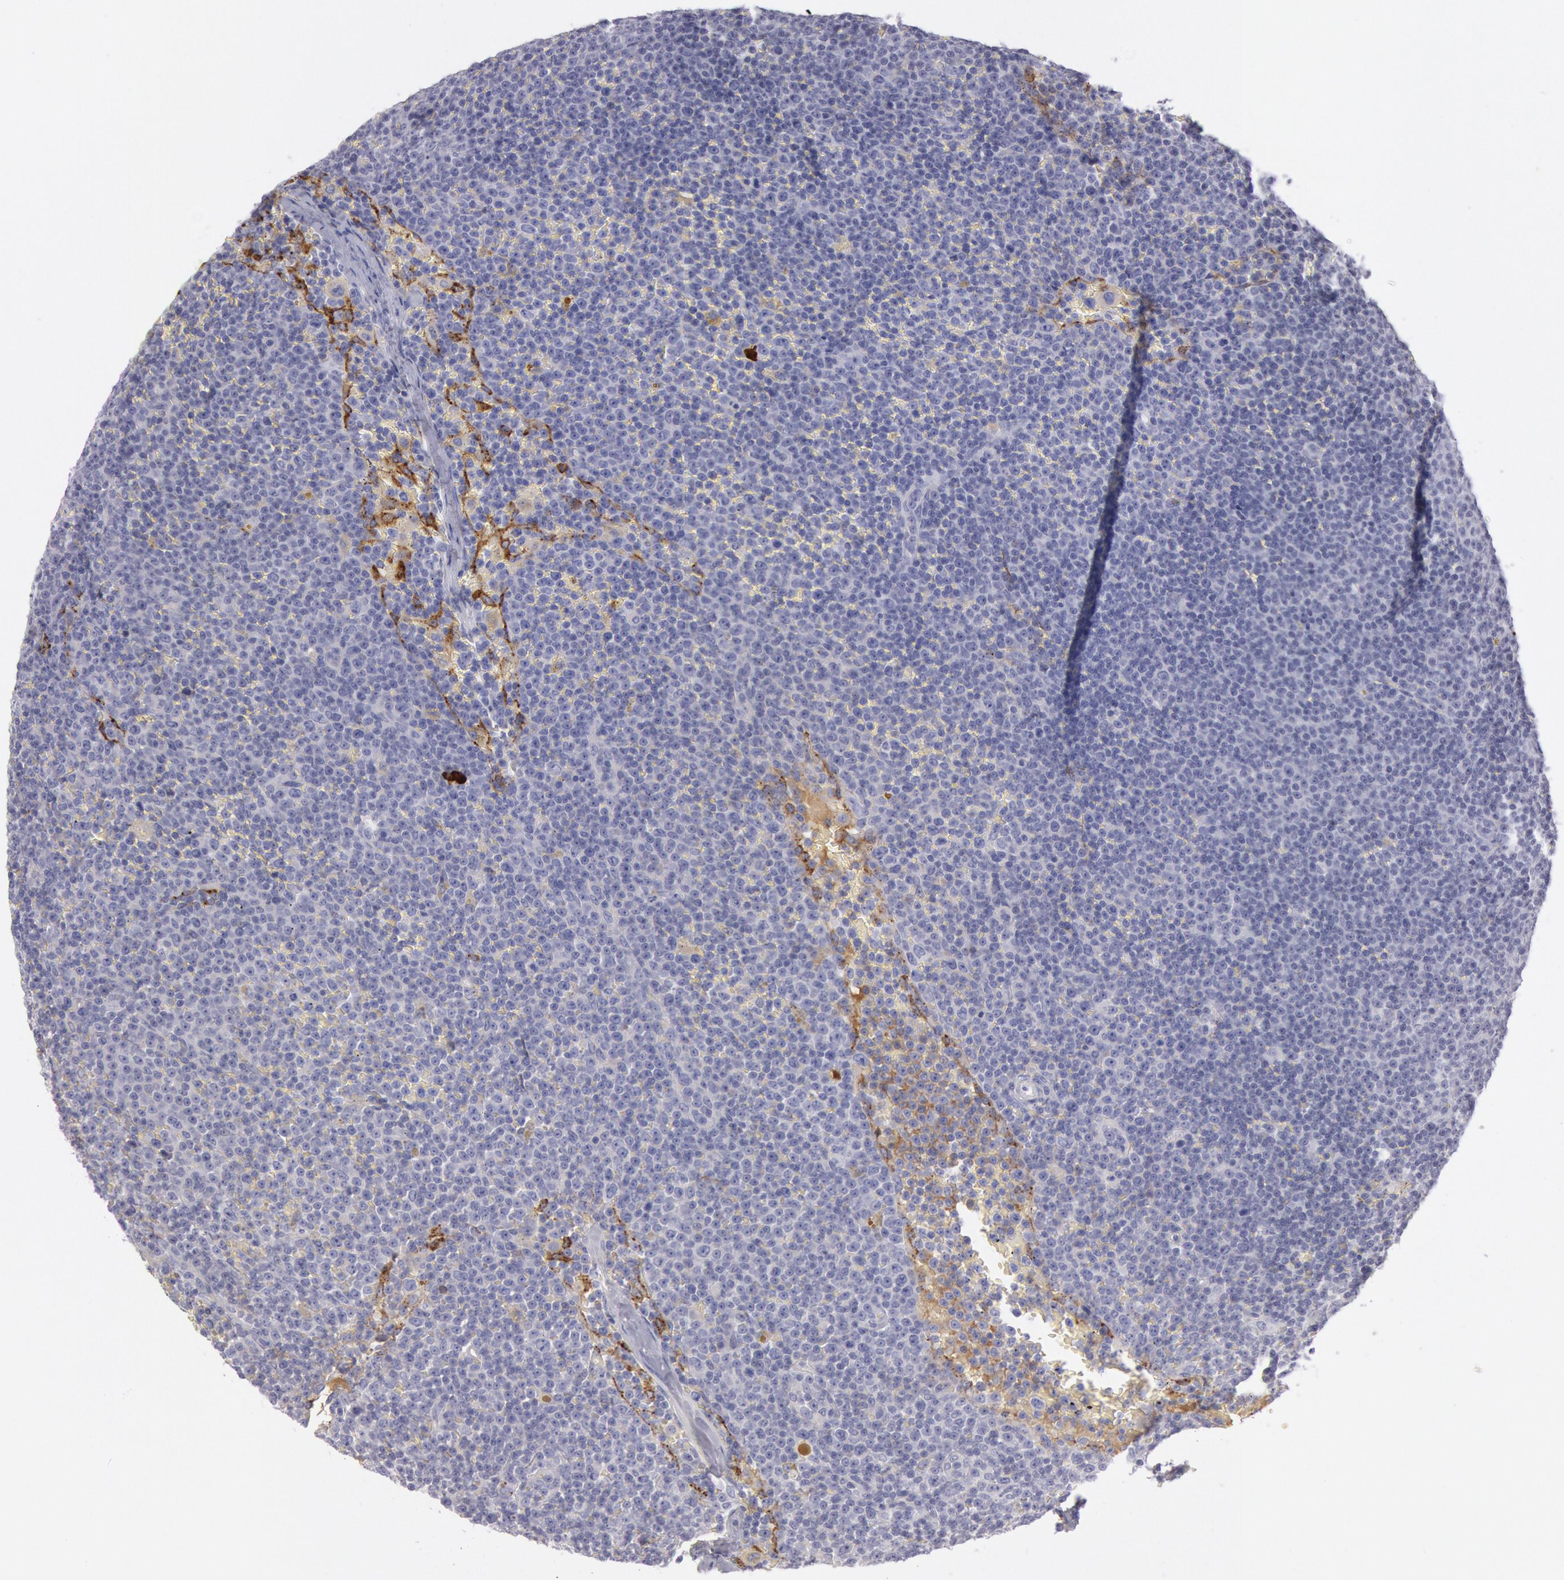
{"staining": {"intensity": "negative", "quantity": "none", "location": "none"}, "tissue": "lymphoma", "cell_type": "Tumor cells", "image_type": "cancer", "snomed": [{"axis": "morphology", "description": "Malignant lymphoma, non-Hodgkin's type, Low grade"}, {"axis": "topography", "description": "Lymph node"}], "caption": "DAB immunohistochemical staining of human low-grade malignant lymphoma, non-Hodgkin's type exhibits no significant positivity in tumor cells.", "gene": "IGHA1", "patient": {"sex": "male", "age": 50}}